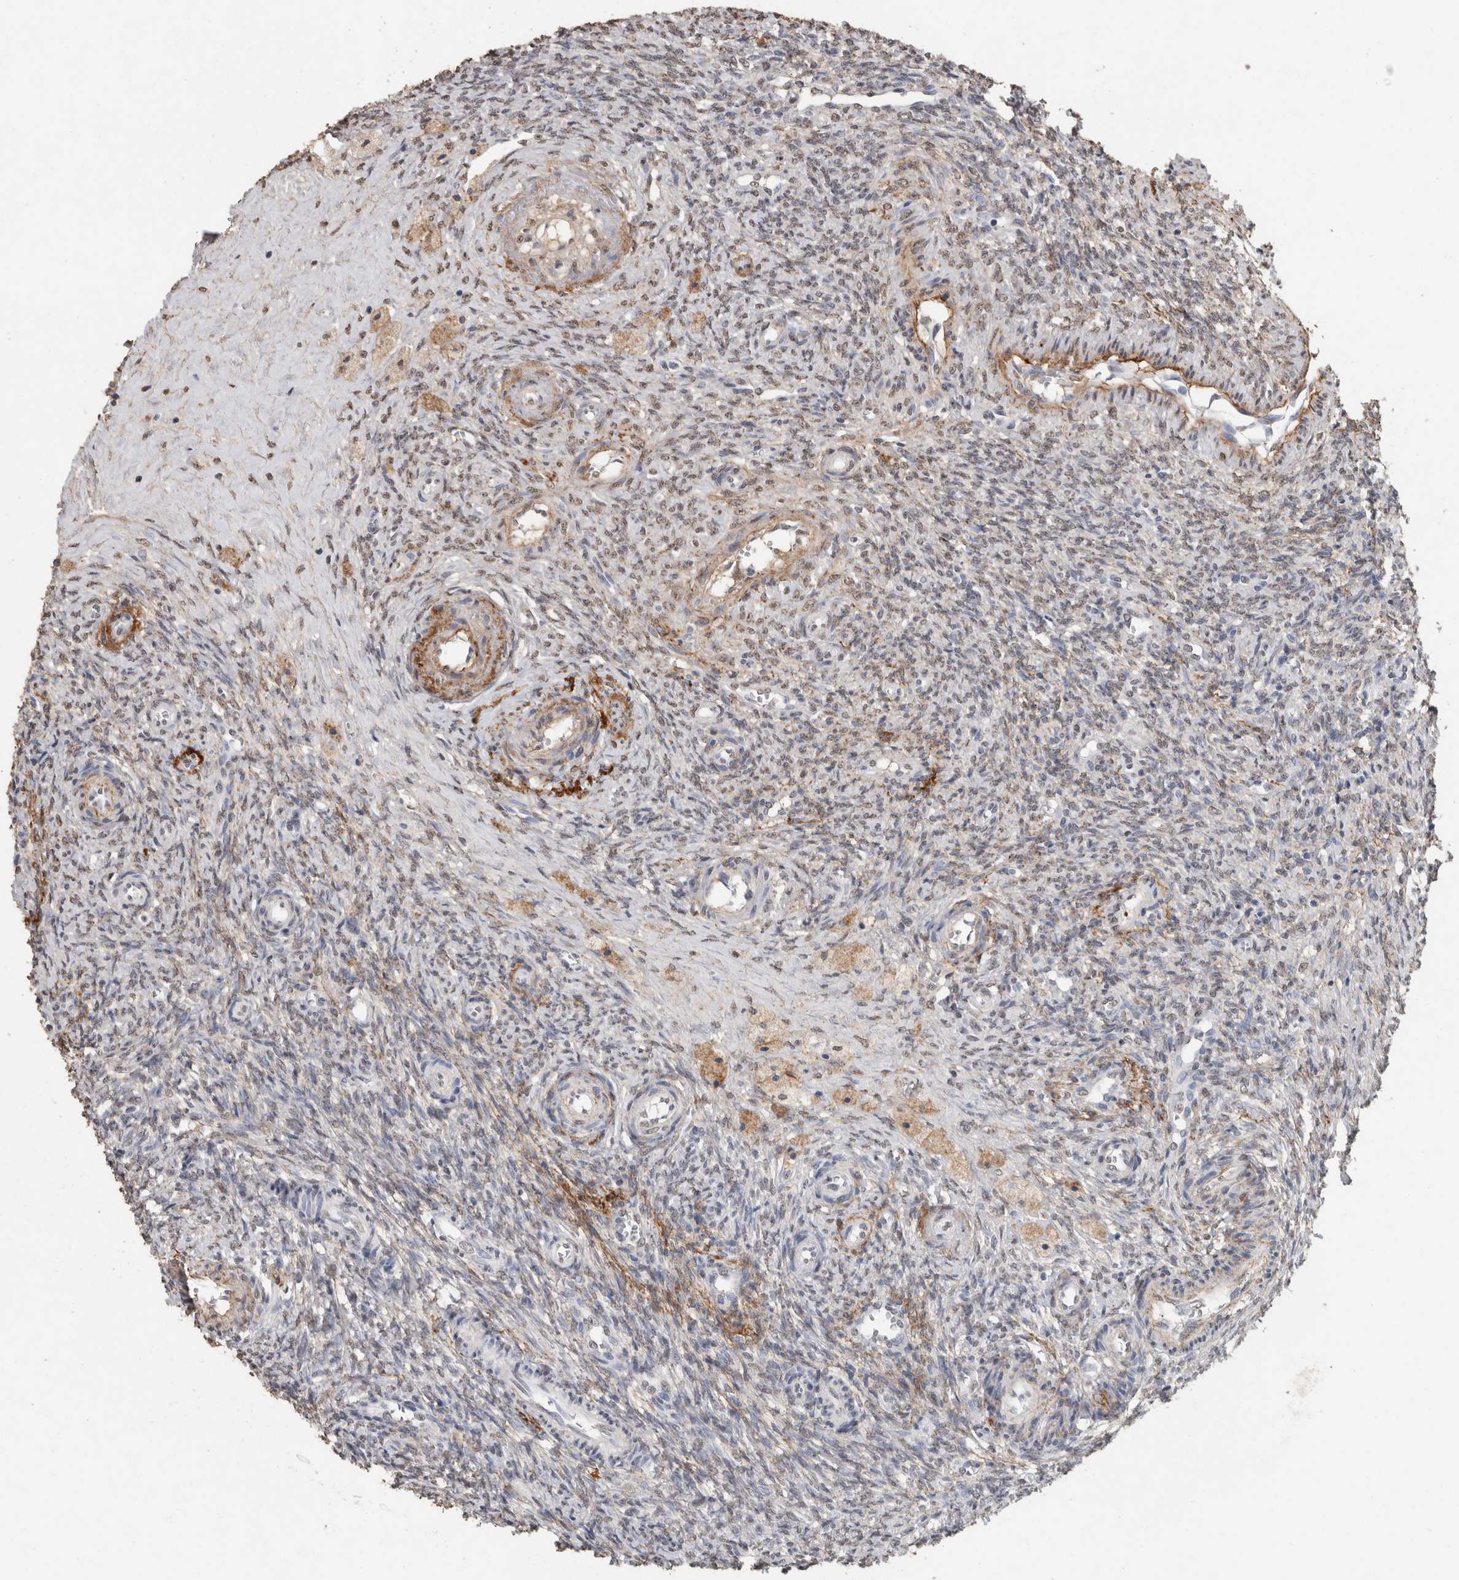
{"staining": {"intensity": "moderate", "quantity": "25%-75%", "location": "cytoplasmic/membranous"}, "tissue": "ovary", "cell_type": "Follicle cells", "image_type": "normal", "snomed": [{"axis": "morphology", "description": "Normal tissue, NOS"}, {"axis": "topography", "description": "Ovary"}], "caption": "Ovary stained for a protein demonstrates moderate cytoplasmic/membranous positivity in follicle cells. (IHC, brightfield microscopy, high magnification).", "gene": "LTBP1", "patient": {"sex": "female", "age": 41}}